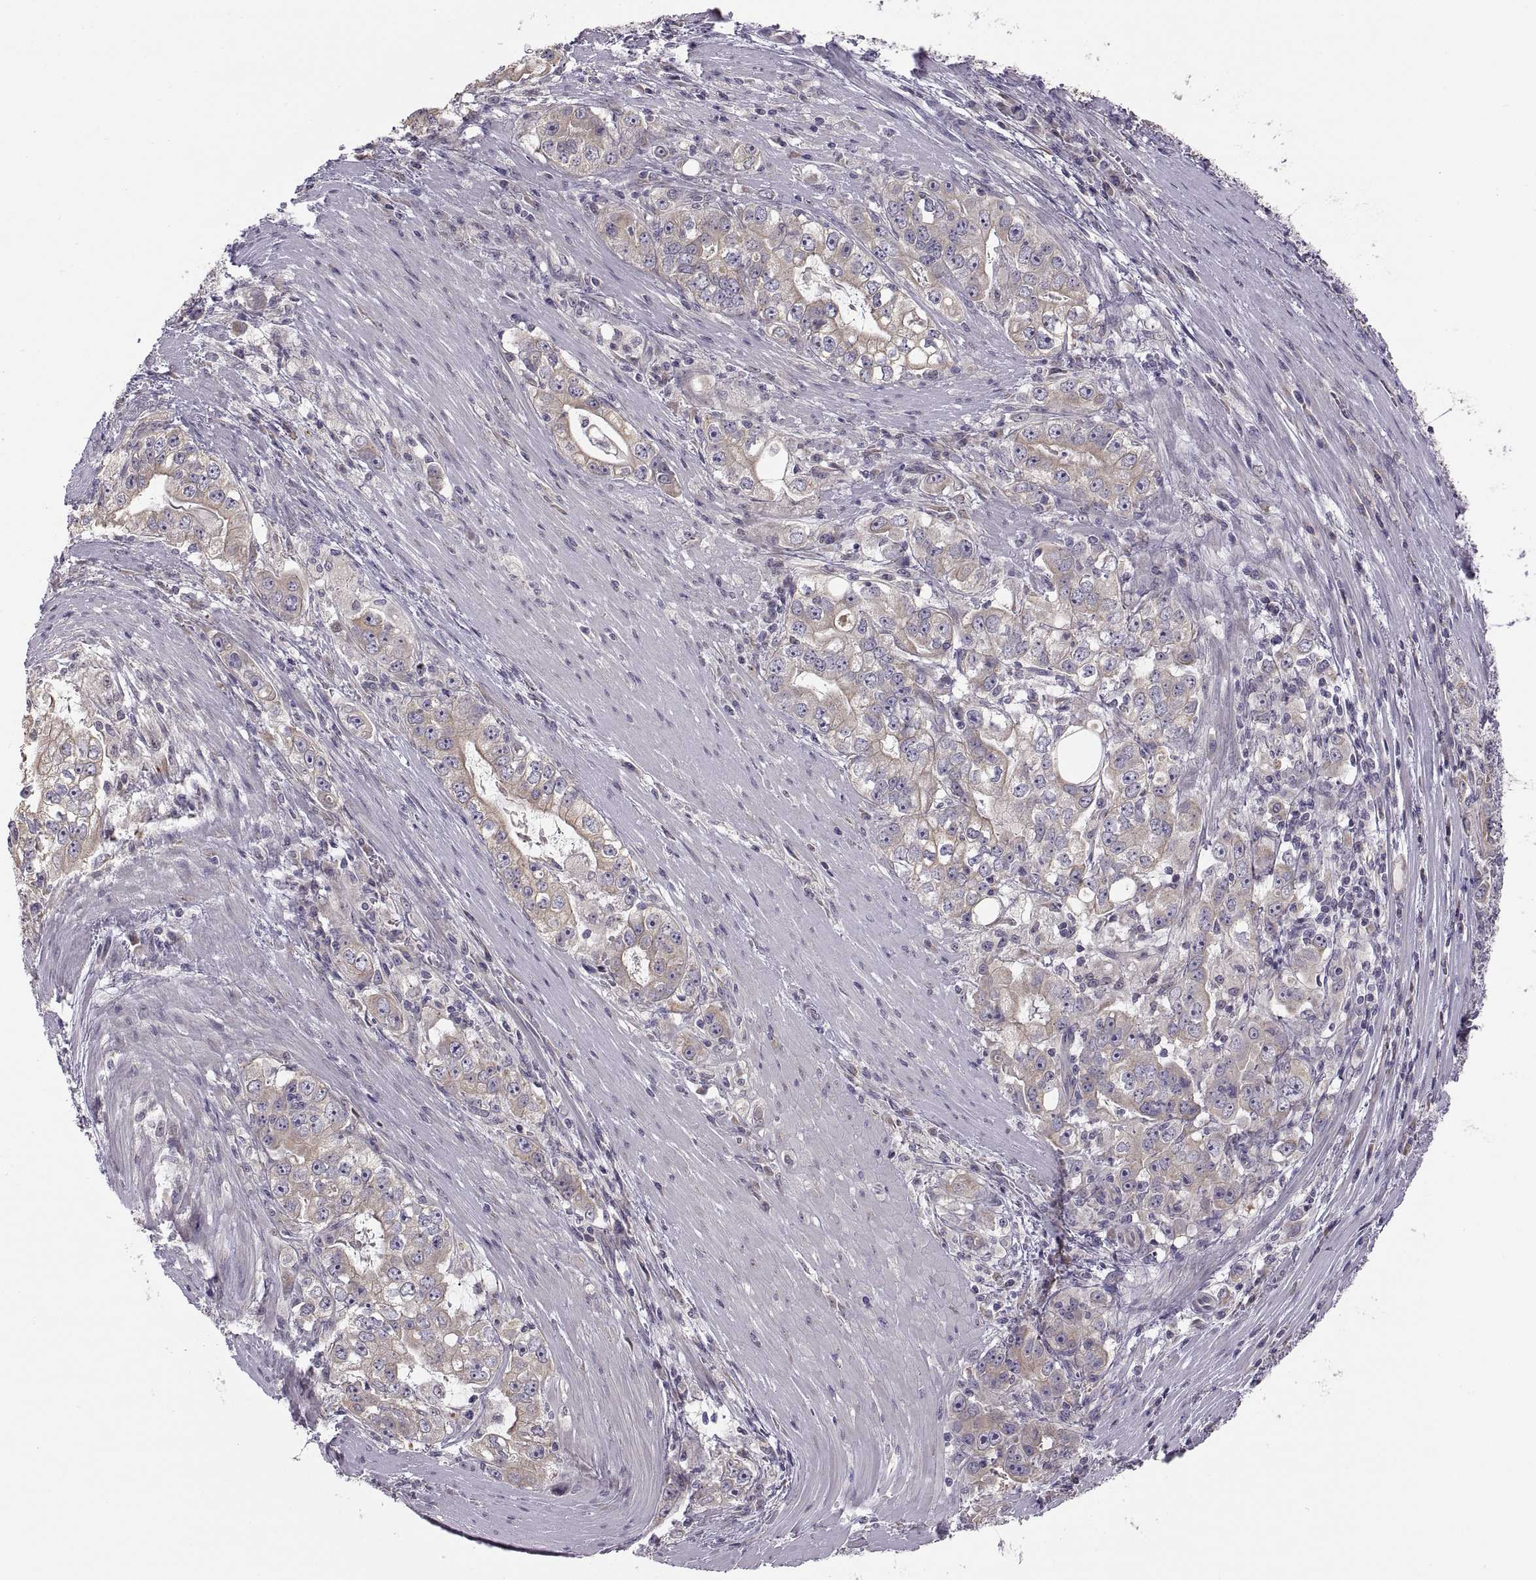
{"staining": {"intensity": "weak", "quantity": ">75%", "location": "cytoplasmic/membranous"}, "tissue": "stomach cancer", "cell_type": "Tumor cells", "image_type": "cancer", "snomed": [{"axis": "morphology", "description": "Adenocarcinoma, NOS"}, {"axis": "topography", "description": "Stomach, lower"}], "caption": "The micrograph demonstrates immunohistochemical staining of stomach cancer. There is weak cytoplasmic/membranous positivity is seen in about >75% of tumor cells.", "gene": "ACSBG2", "patient": {"sex": "female", "age": 72}}